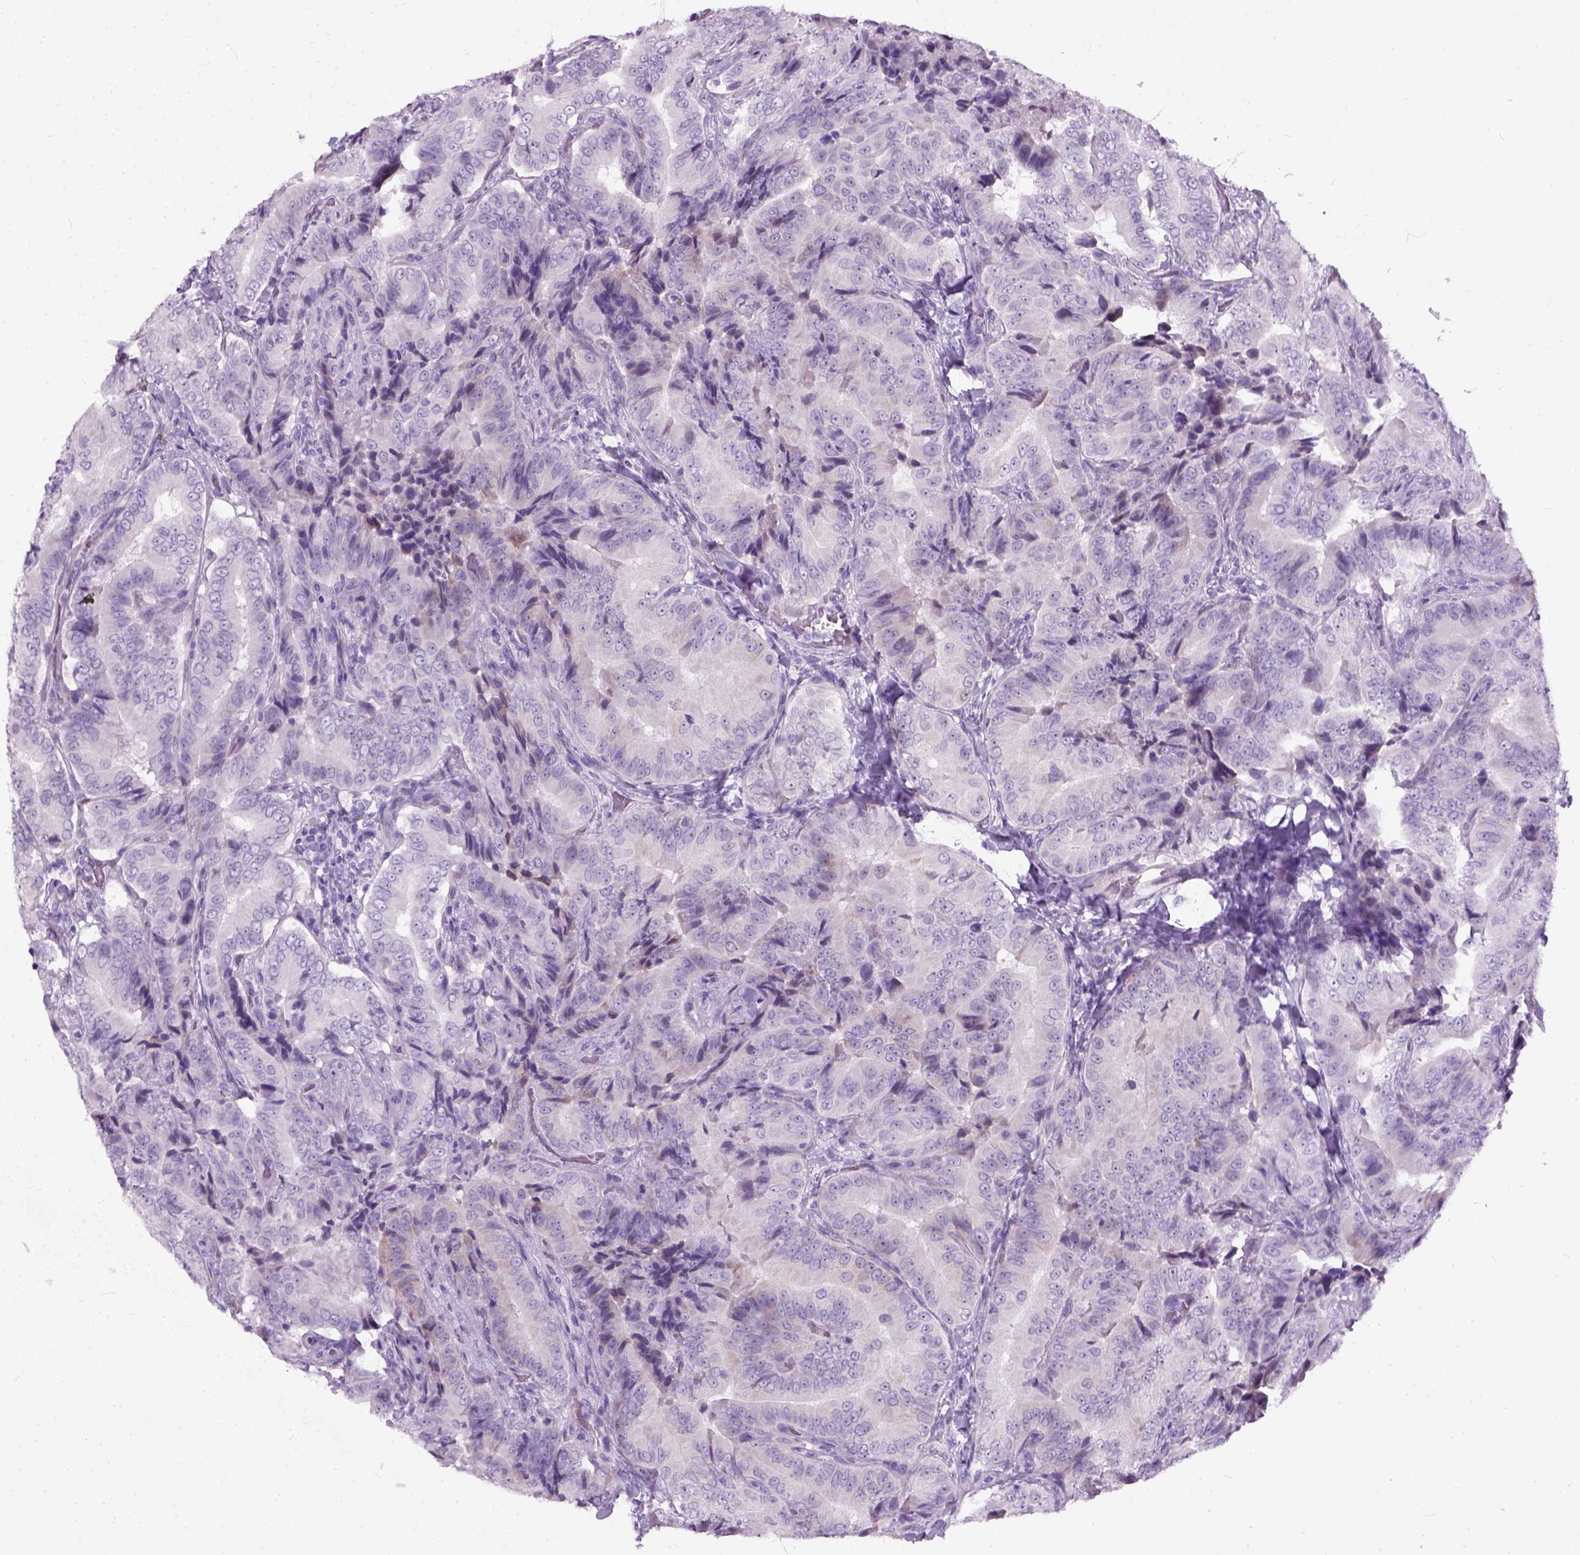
{"staining": {"intensity": "negative", "quantity": "none", "location": "none"}, "tissue": "thyroid cancer", "cell_type": "Tumor cells", "image_type": "cancer", "snomed": [{"axis": "morphology", "description": "Papillary adenocarcinoma, NOS"}, {"axis": "topography", "description": "Thyroid gland"}], "caption": "Immunohistochemistry of thyroid cancer (papillary adenocarcinoma) displays no staining in tumor cells.", "gene": "AXDND1", "patient": {"sex": "male", "age": 61}}